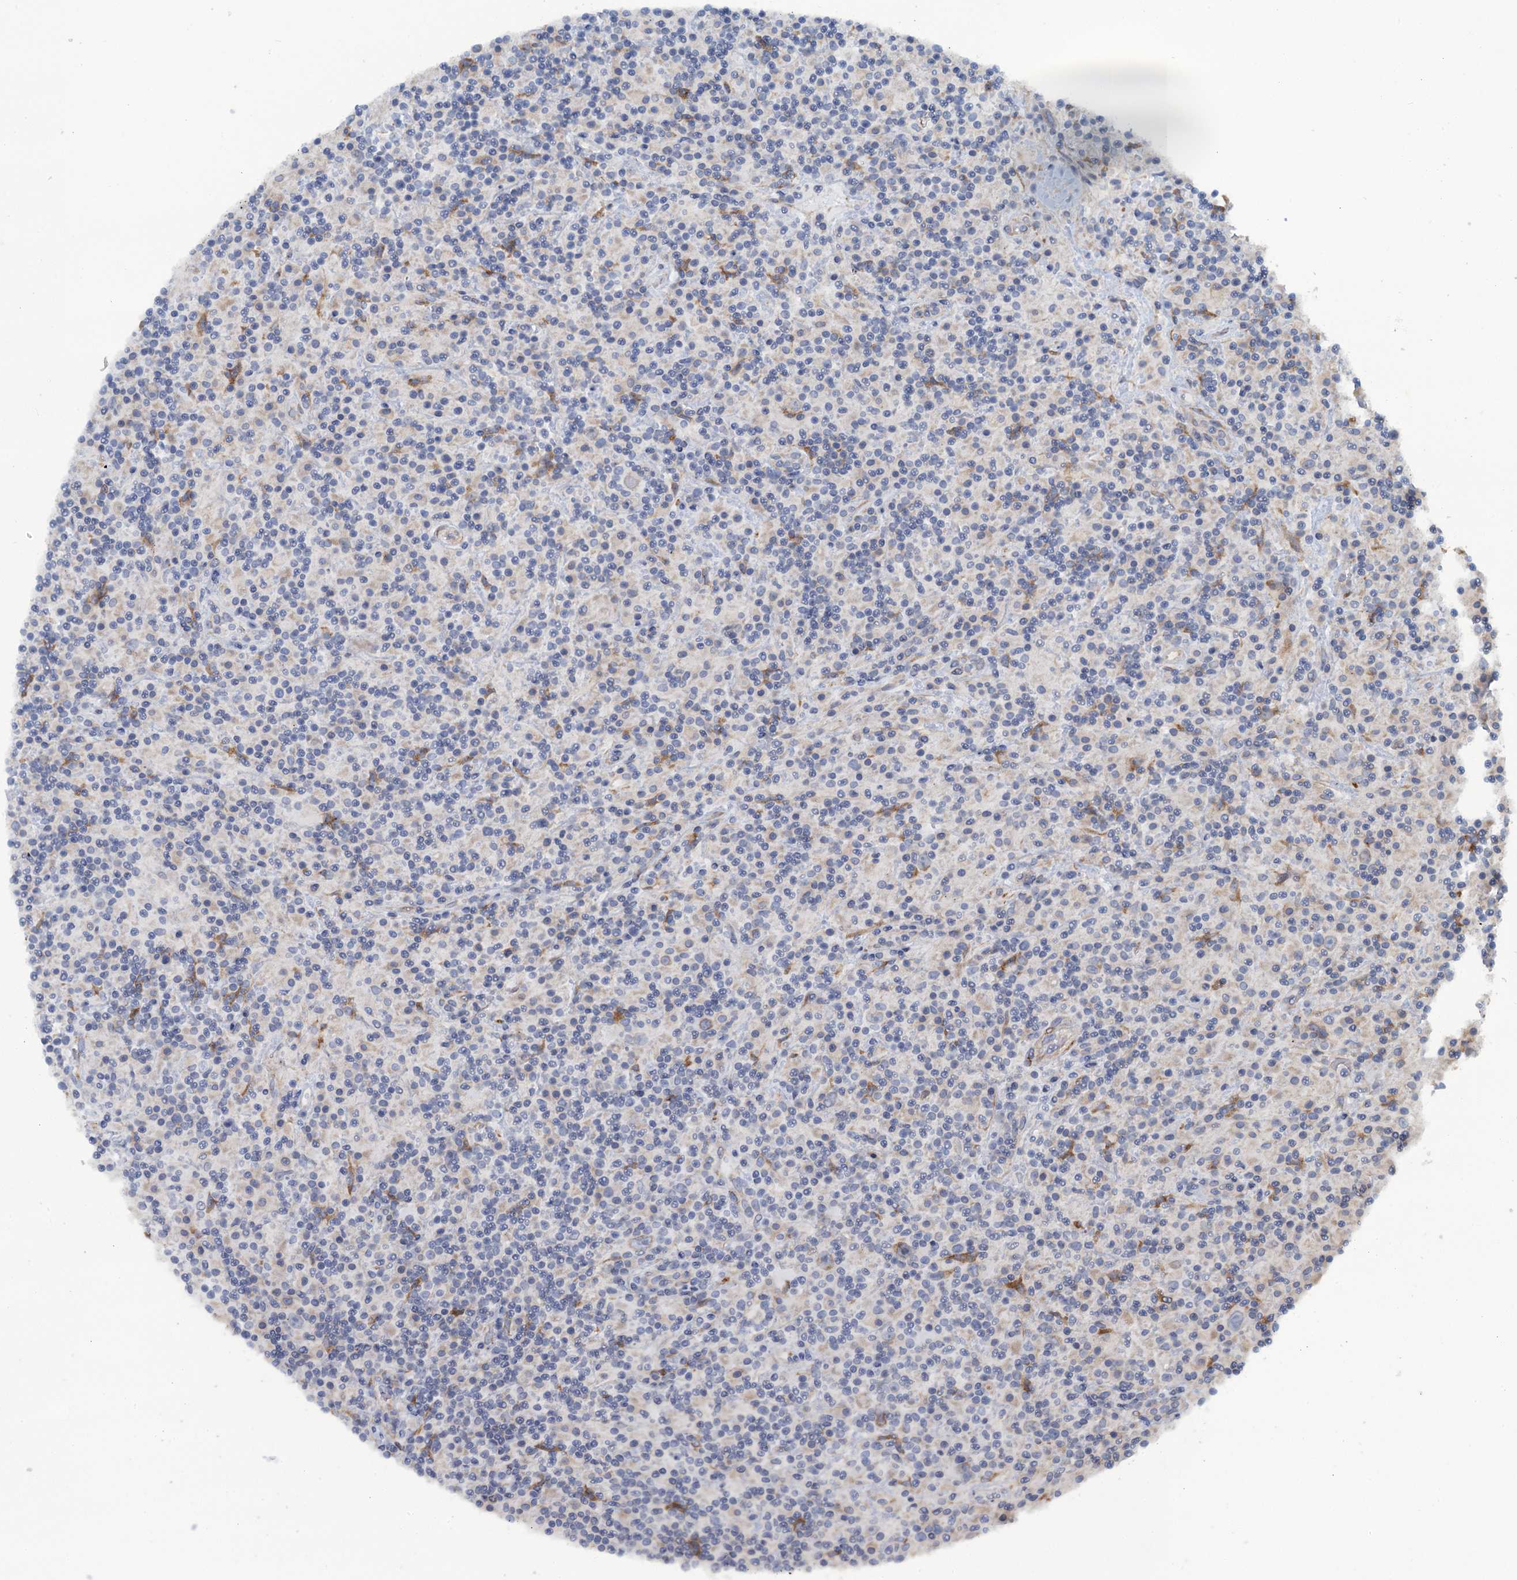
{"staining": {"intensity": "negative", "quantity": "none", "location": "none"}, "tissue": "lymphoma", "cell_type": "Tumor cells", "image_type": "cancer", "snomed": [{"axis": "morphology", "description": "Hodgkin's disease, NOS"}, {"axis": "topography", "description": "Lymph node"}], "caption": "Tumor cells show no significant expression in Hodgkin's disease.", "gene": "POGLUT3", "patient": {"sex": "male", "age": 70}}